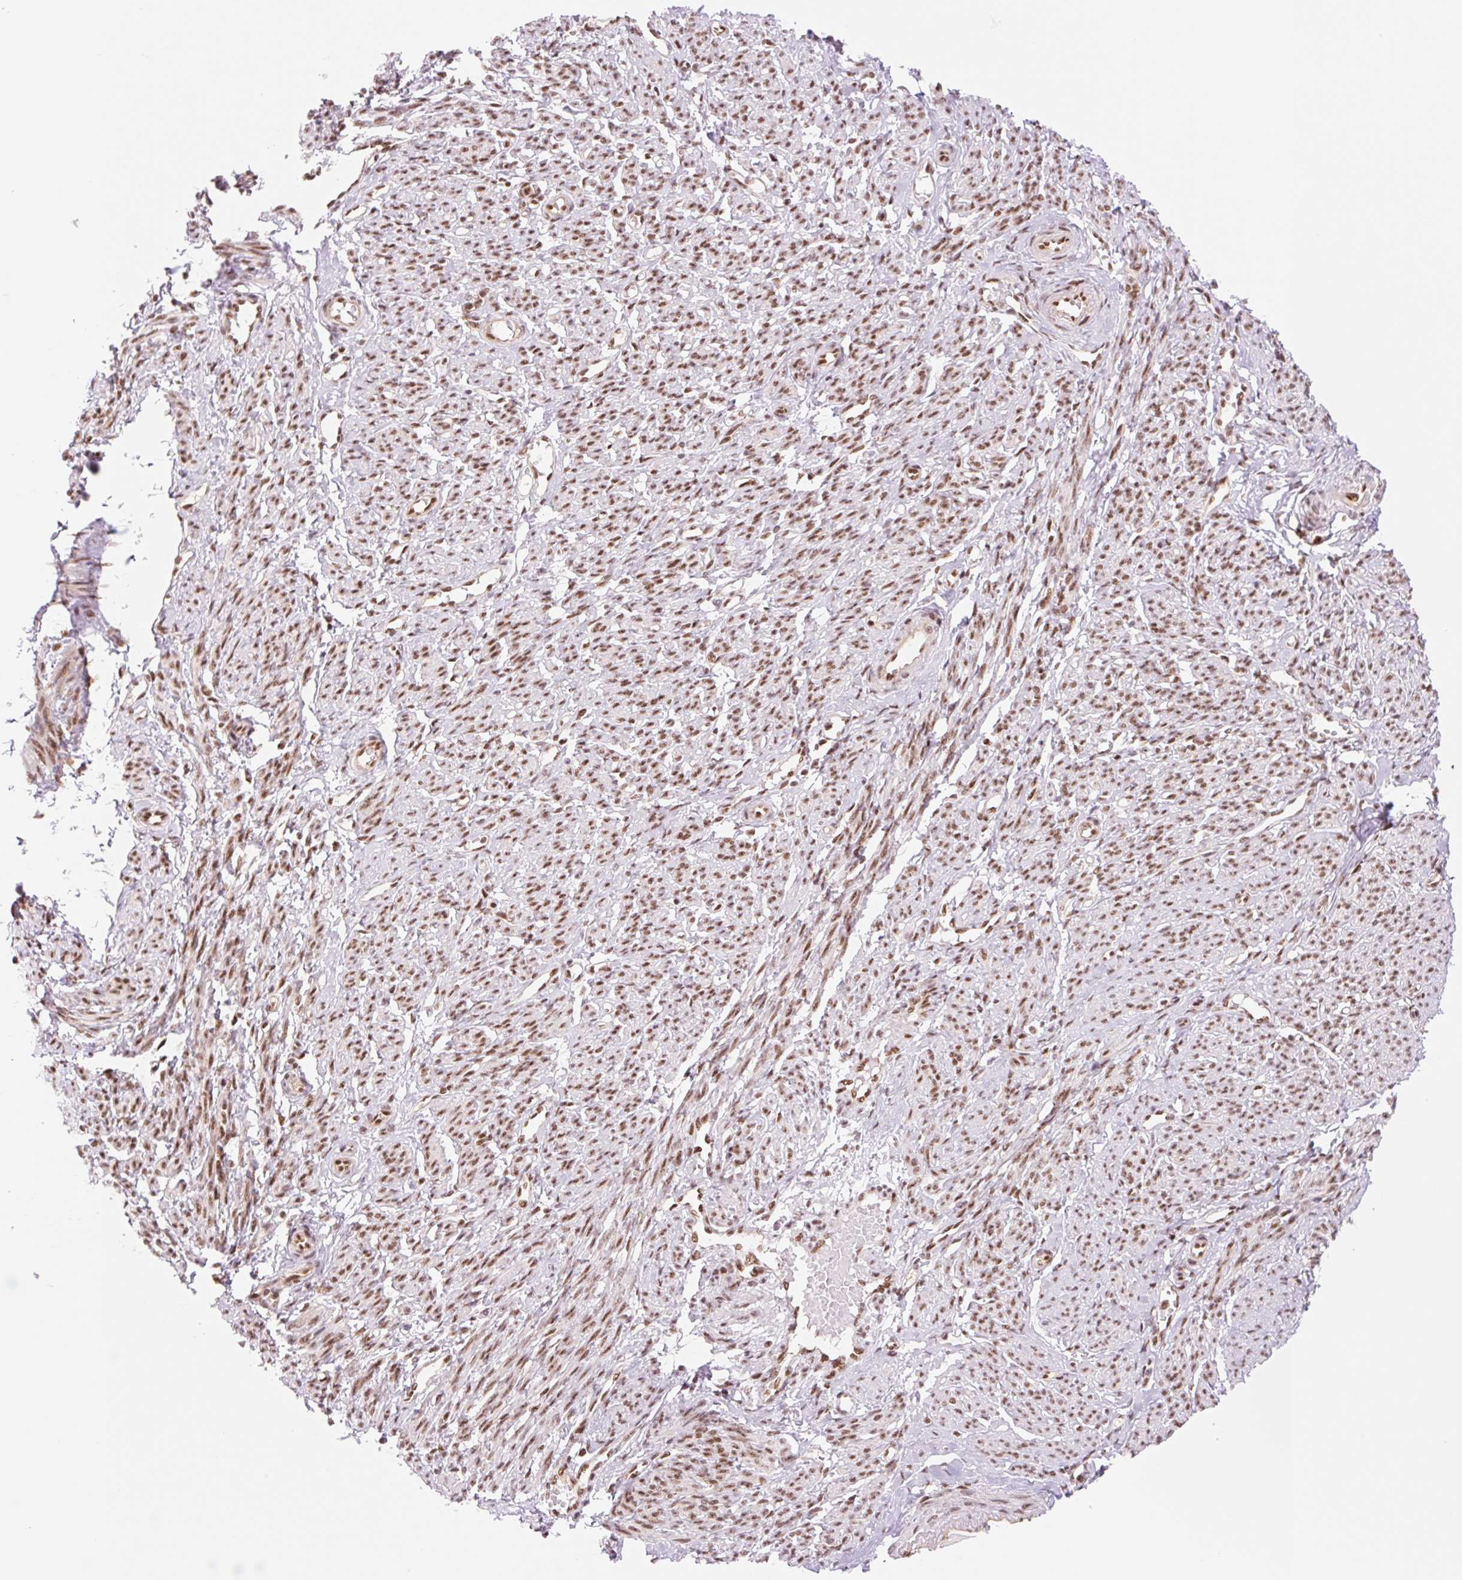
{"staining": {"intensity": "strong", "quantity": ">75%", "location": "nuclear"}, "tissue": "smooth muscle", "cell_type": "Smooth muscle cells", "image_type": "normal", "snomed": [{"axis": "morphology", "description": "Normal tissue, NOS"}, {"axis": "topography", "description": "Smooth muscle"}], "caption": "Immunohistochemical staining of unremarkable human smooth muscle shows strong nuclear protein positivity in approximately >75% of smooth muscle cells.", "gene": "PRDM11", "patient": {"sex": "female", "age": 65}}